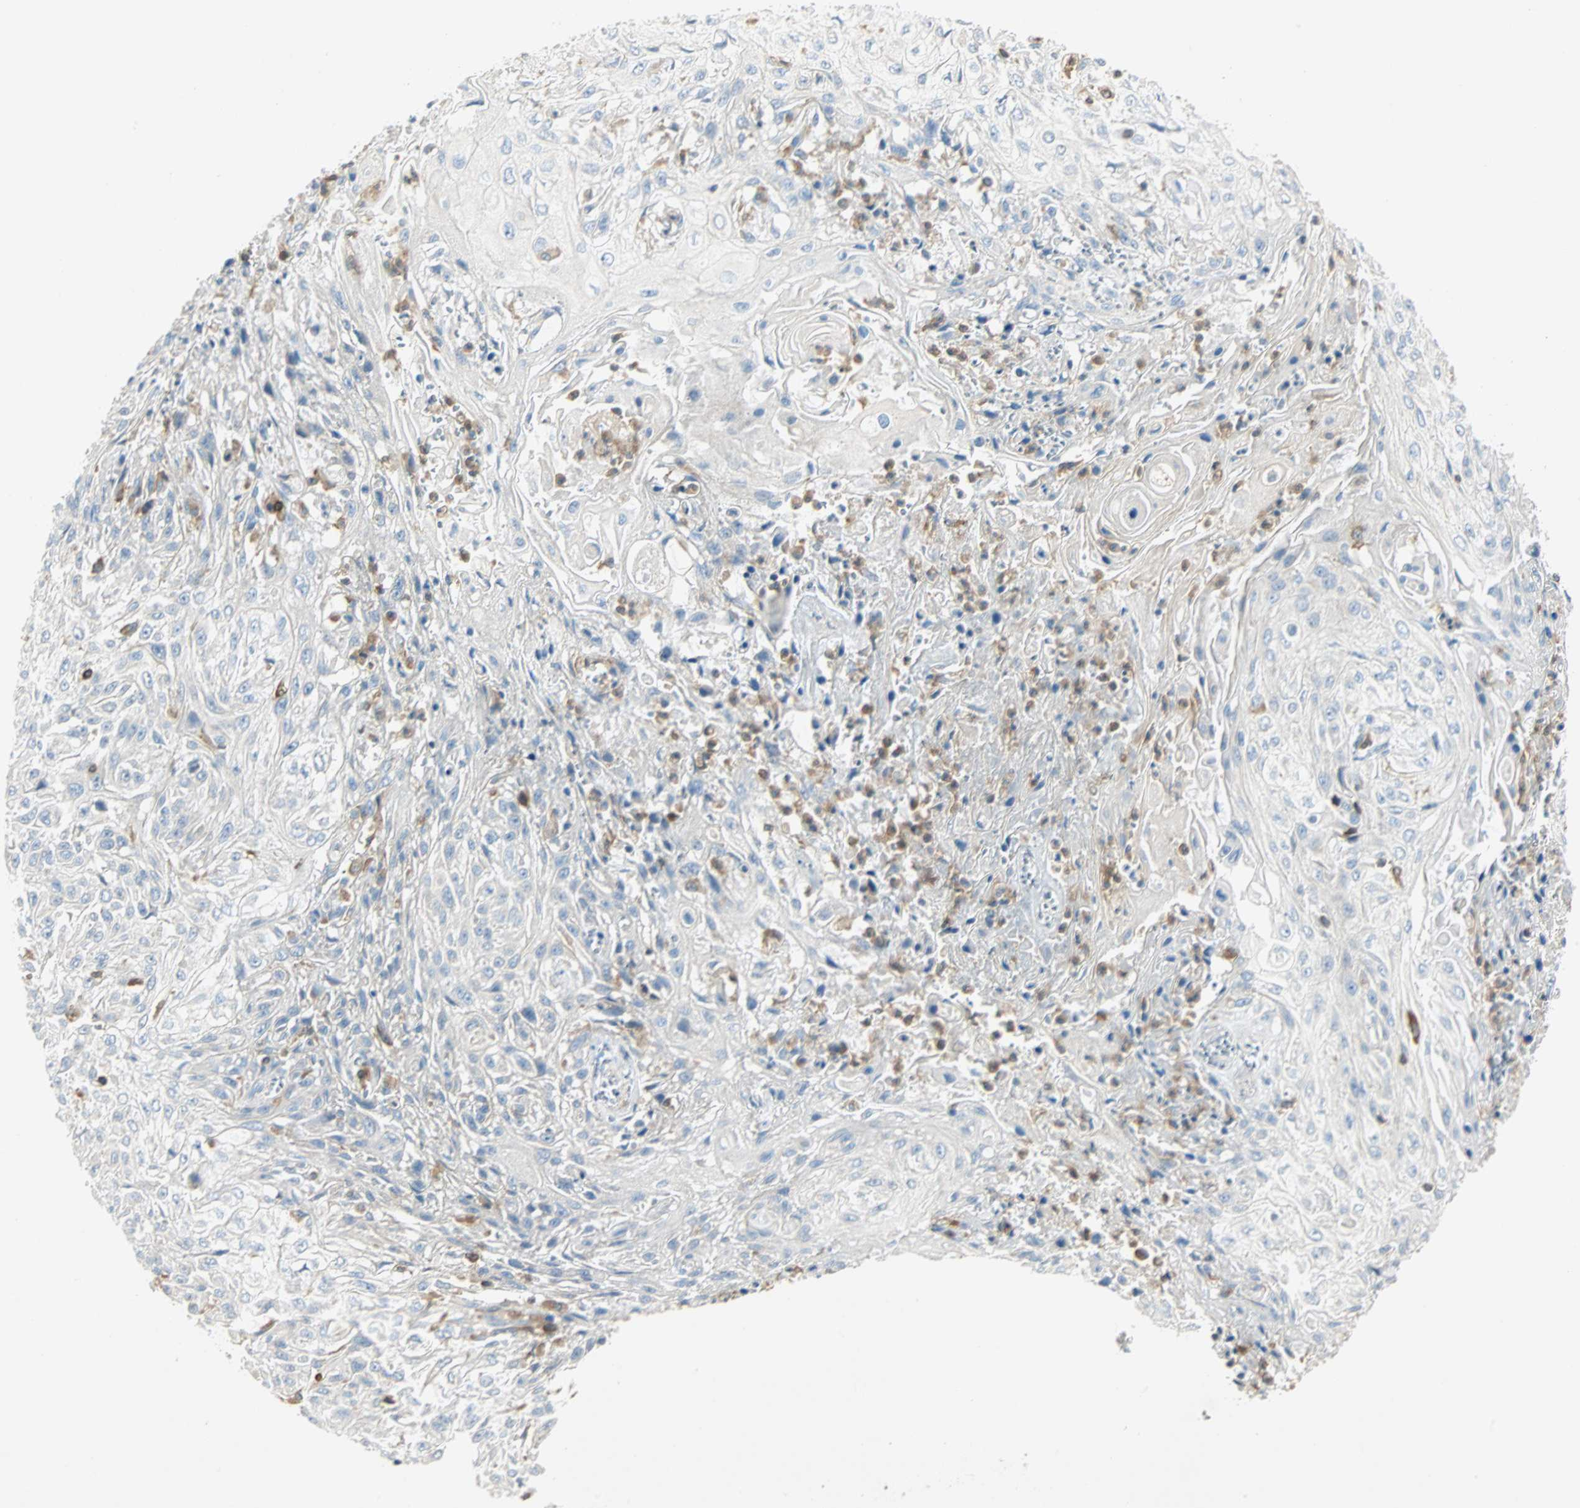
{"staining": {"intensity": "negative", "quantity": "none", "location": "none"}, "tissue": "skin cancer", "cell_type": "Tumor cells", "image_type": "cancer", "snomed": [{"axis": "morphology", "description": "Squamous cell carcinoma, NOS"}, {"axis": "morphology", "description": "Squamous cell carcinoma, metastatic, NOS"}, {"axis": "topography", "description": "Skin"}, {"axis": "topography", "description": "Lymph node"}], "caption": "This photomicrograph is of metastatic squamous cell carcinoma (skin) stained with immunohistochemistry to label a protein in brown with the nuclei are counter-stained blue. There is no positivity in tumor cells.", "gene": "FMNL1", "patient": {"sex": "male", "age": 75}}